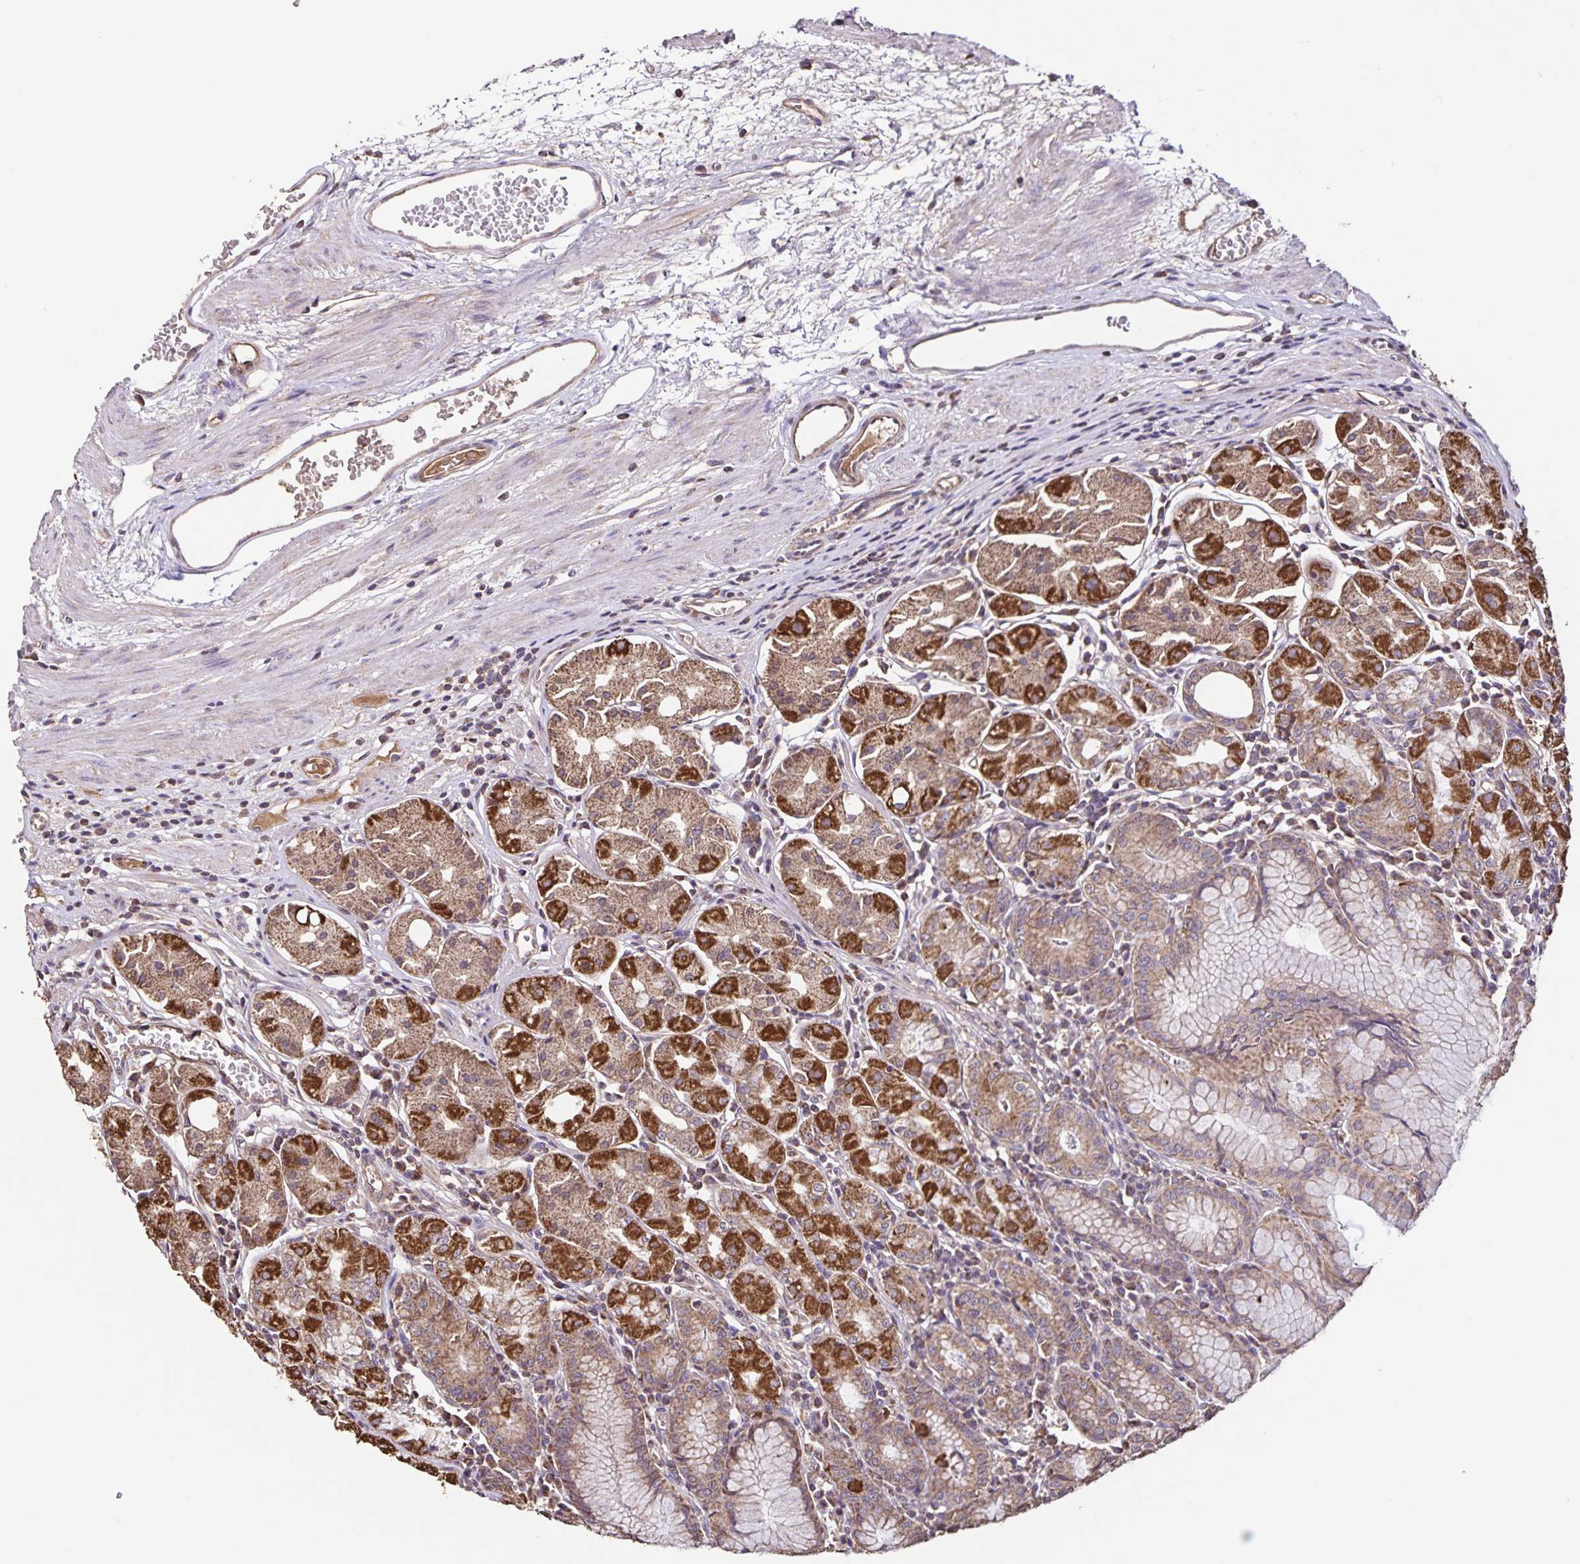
{"staining": {"intensity": "strong", "quantity": "25%-75%", "location": "cytoplasmic/membranous"}, "tissue": "stomach", "cell_type": "Glandular cells", "image_type": "normal", "snomed": [{"axis": "morphology", "description": "Normal tissue, NOS"}, {"axis": "topography", "description": "Stomach"}], "caption": "The immunohistochemical stain shows strong cytoplasmic/membranous staining in glandular cells of normal stomach.", "gene": "MAN1A1", "patient": {"sex": "male", "age": 55}}